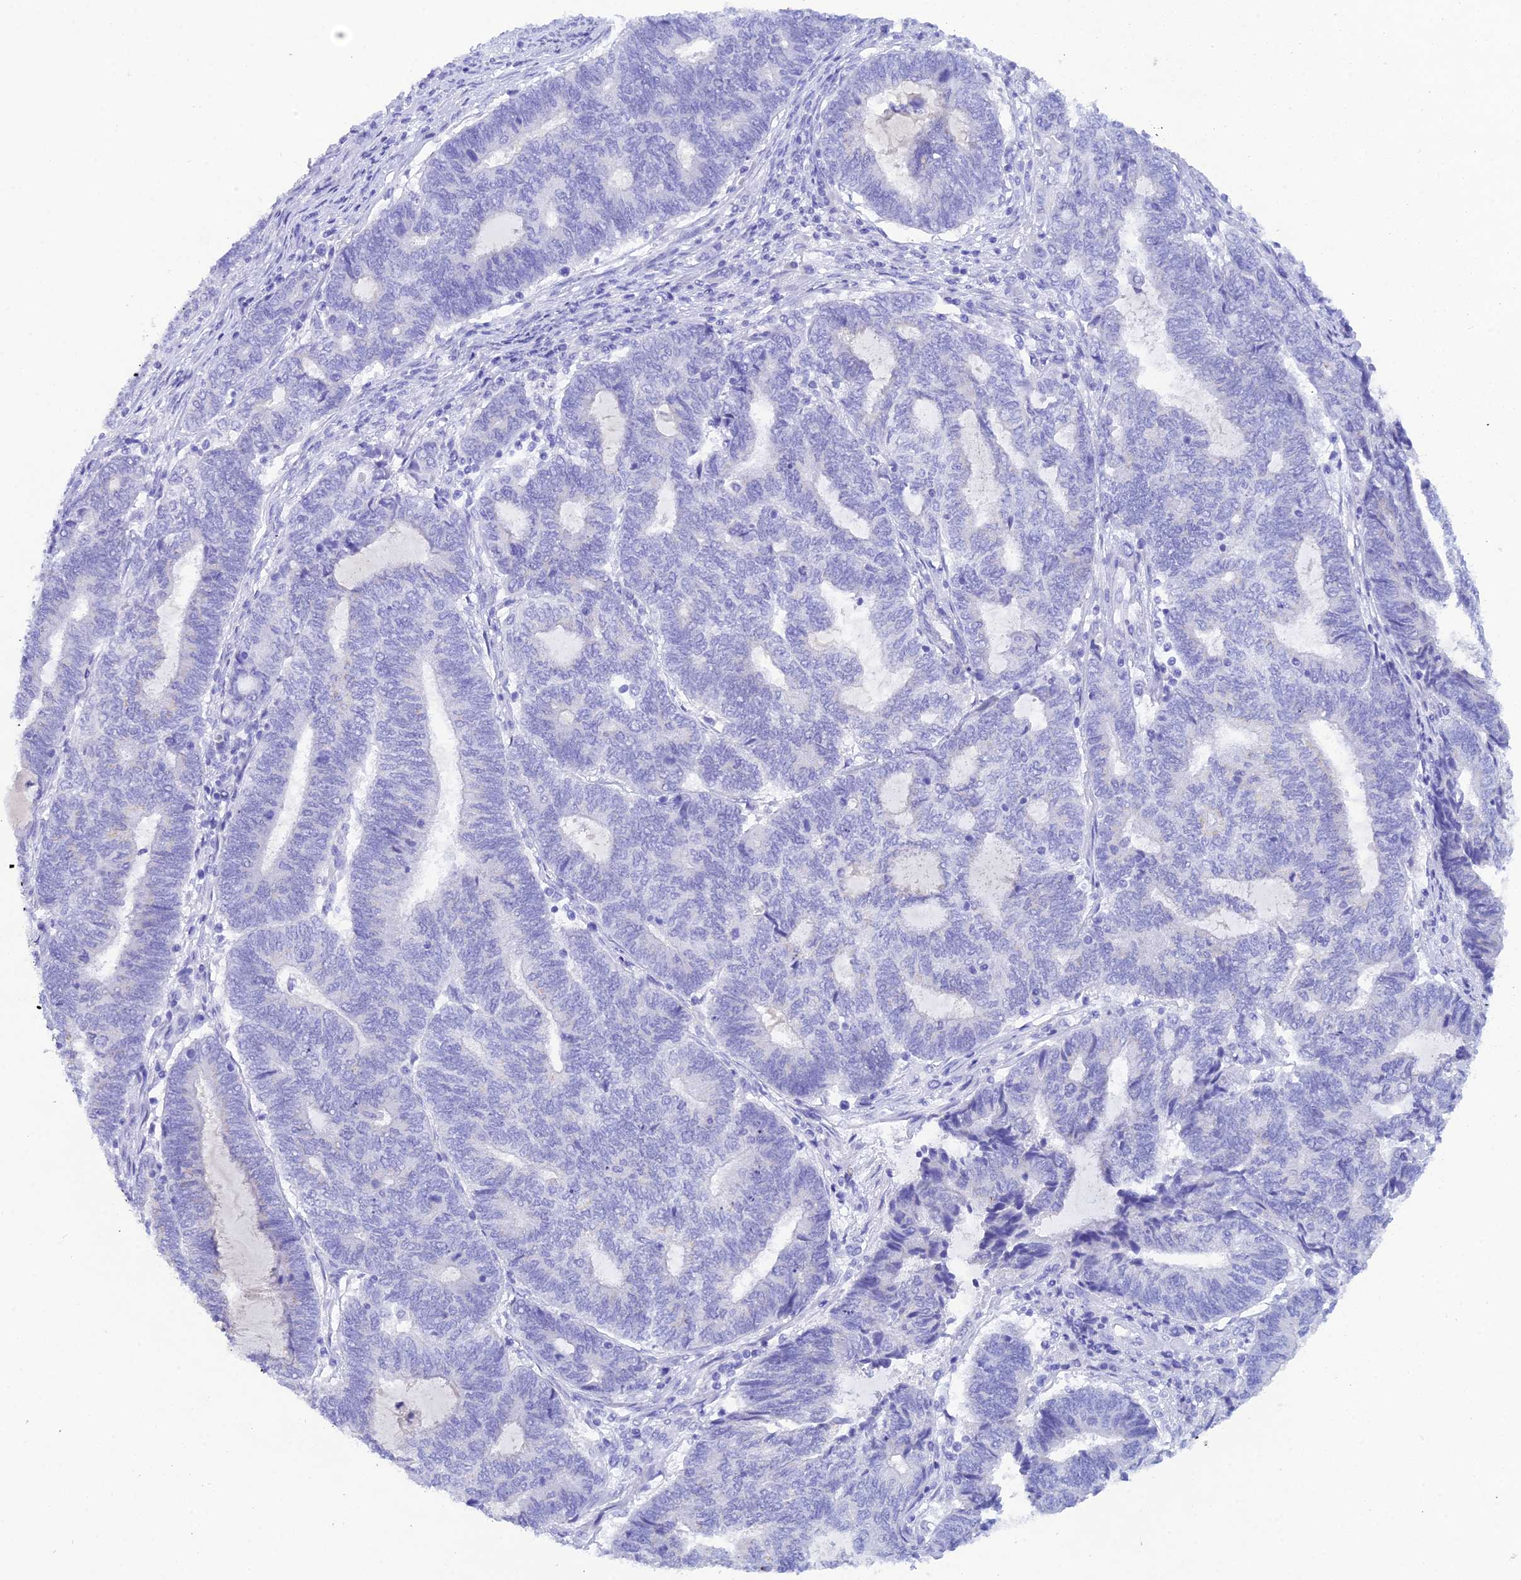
{"staining": {"intensity": "negative", "quantity": "none", "location": "none"}, "tissue": "endometrial cancer", "cell_type": "Tumor cells", "image_type": "cancer", "snomed": [{"axis": "morphology", "description": "Adenocarcinoma, NOS"}, {"axis": "topography", "description": "Uterus"}, {"axis": "topography", "description": "Endometrium"}], "caption": "Histopathology image shows no protein expression in tumor cells of endometrial cancer tissue. (IHC, brightfield microscopy, high magnification).", "gene": "REG1A", "patient": {"sex": "female", "age": 70}}